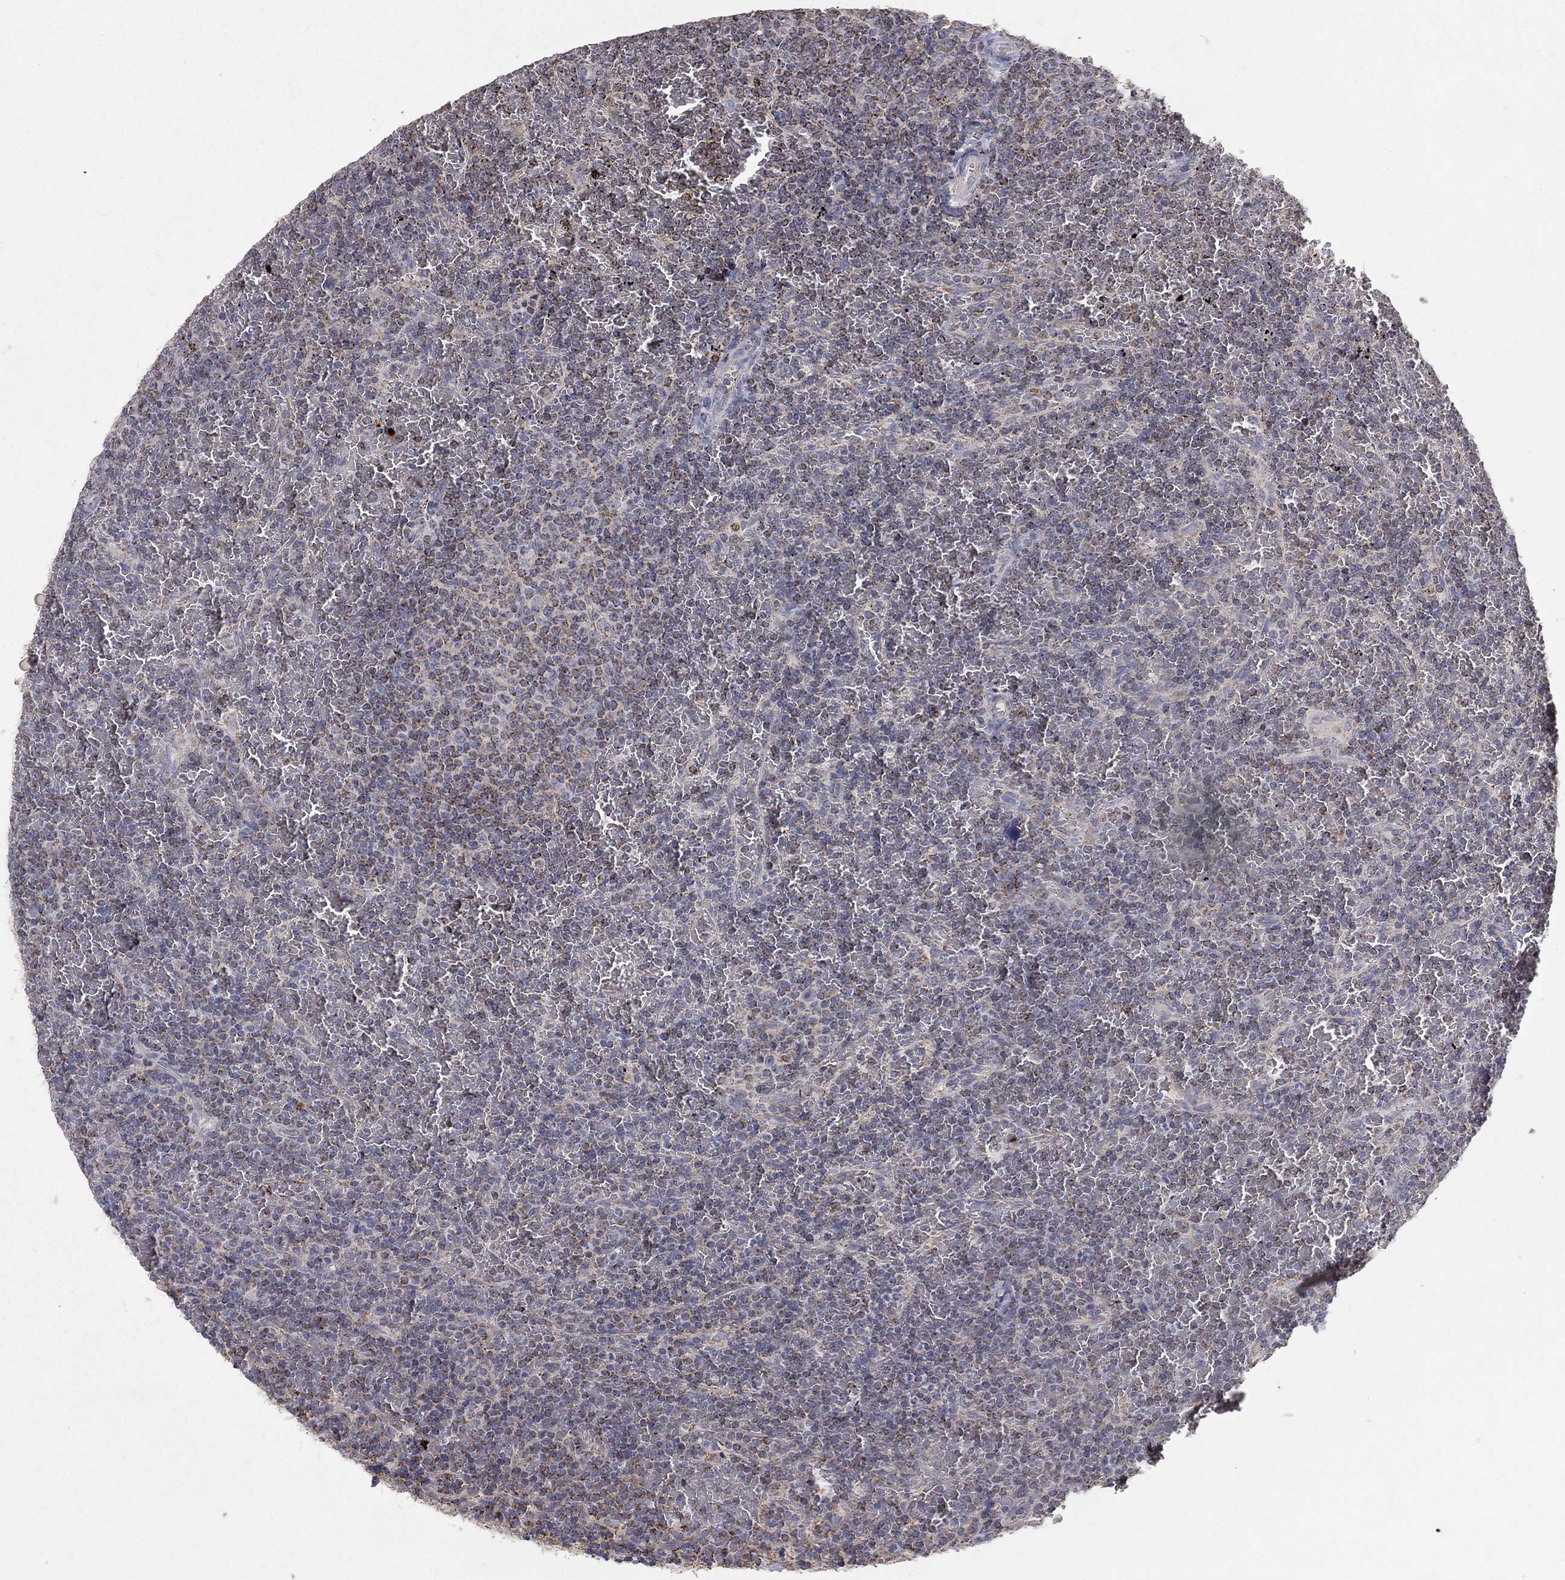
{"staining": {"intensity": "moderate", "quantity": ">75%", "location": "cytoplasmic/membranous"}, "tissue": "lymphoma", "cell_type": "Tumor cells", "image_type": "cancer", "snomed": [{"axis": "morphology", "description": "Malignant lymphoma, non-Hodgkin's type, Low grade"}, {"axis": "topography", "description": "Spleen"}], "caption": "Protein expression analysis of human lymphoma reveals moderate cytoplasmic/membranous positivity in approximately >75% of tumor cells.", "gene": "GPSM1", "patient": {"sex": "female", "age": 77}}